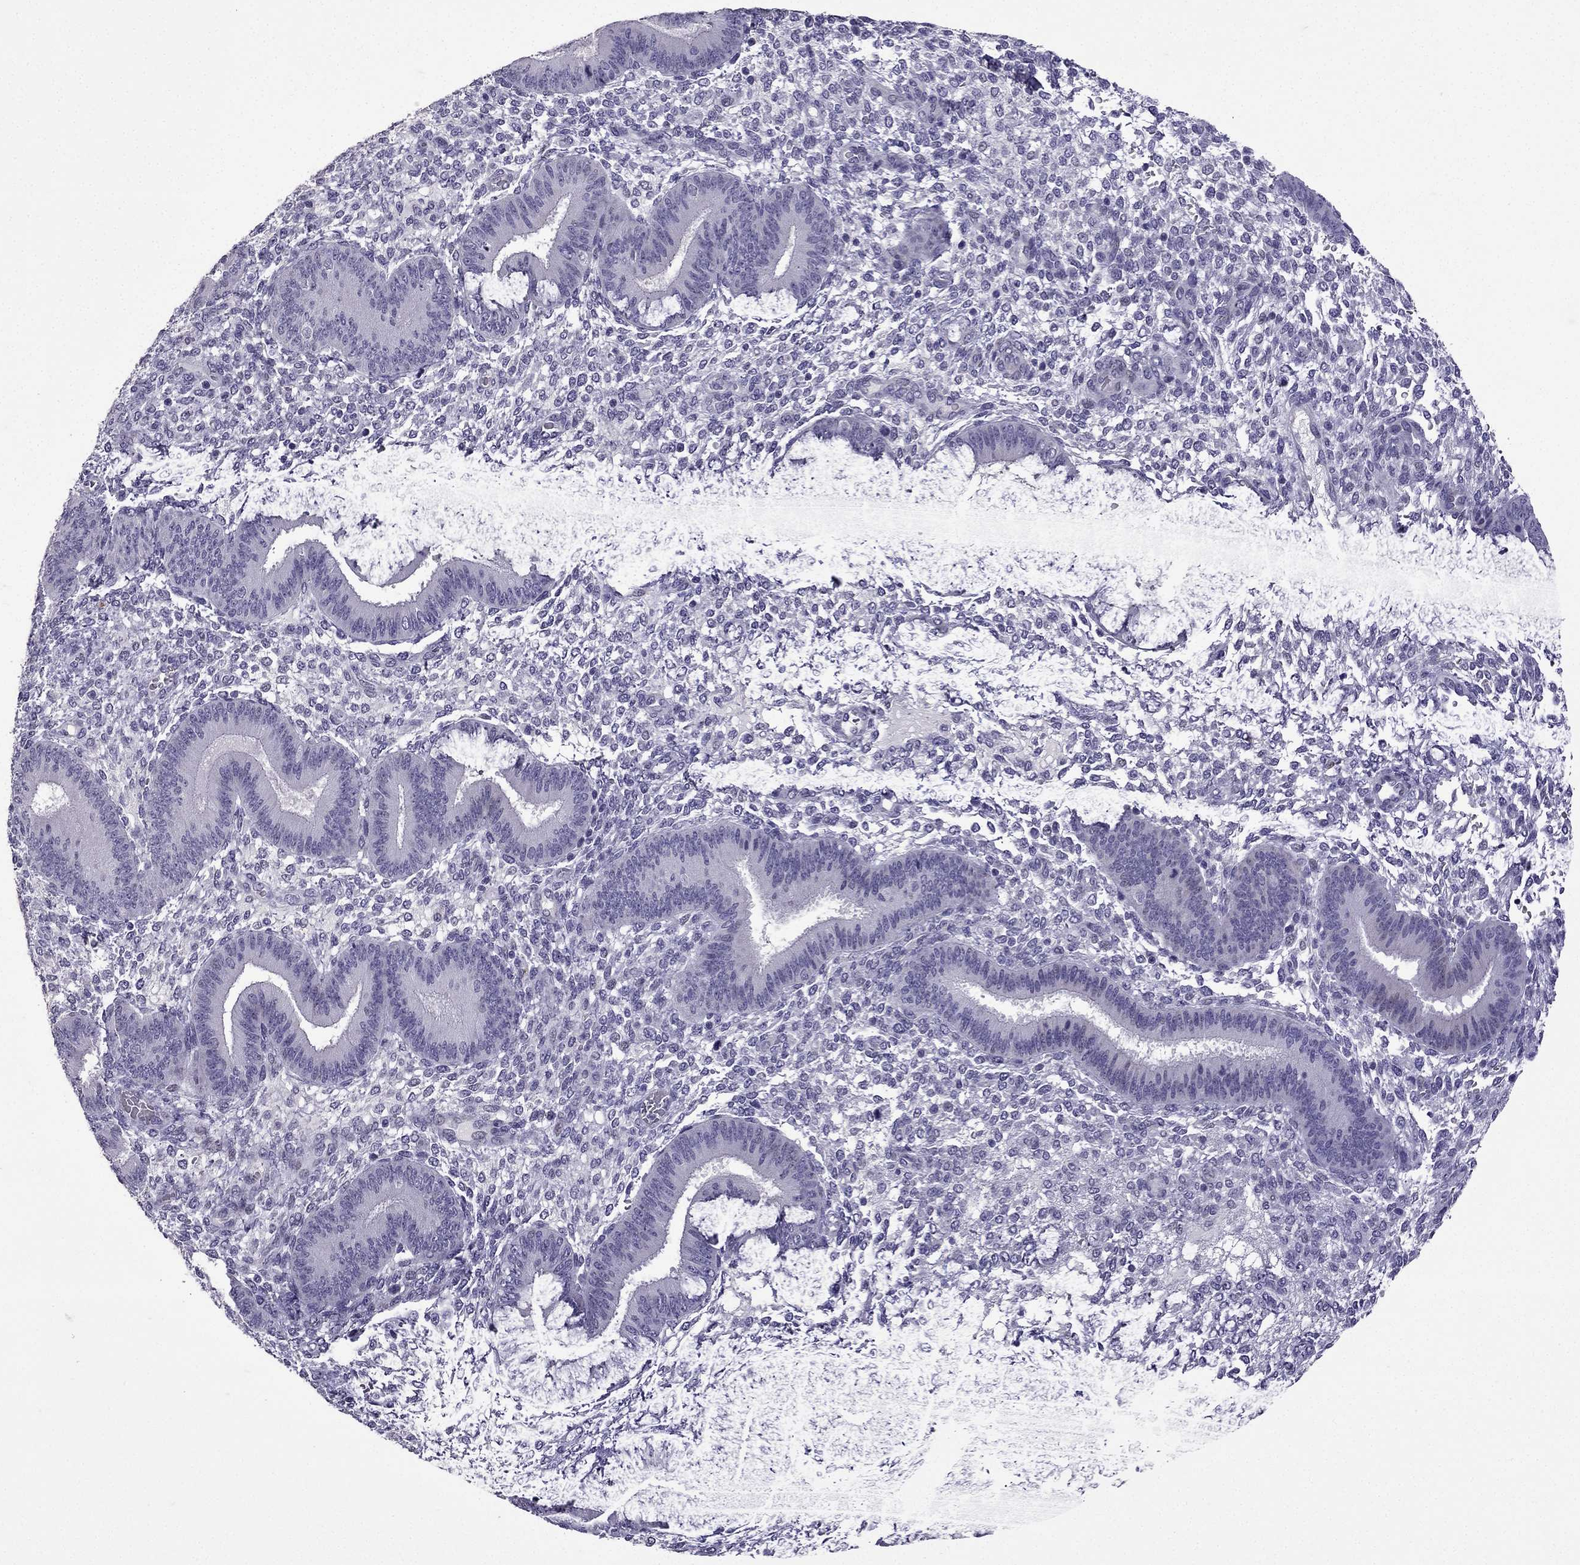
{"staining": {"intensity": "negative", "quantity": "none", "location": "none"}, "tissue": "endometrium", "cell_type": "Cells in endometrial stroma", "image_type": "normal", "snomed": [{"axis": "morphology", "description": "Normal tissue, NOS"}, {"axis": "topography", "description": "Endometrium"}], "caption": "Immunohistochemistry (IHC) image of benign endometrium: endometrium stained with DAB shows no significant protein staining in cells in endometrial stroma.", "gene": "TTN", "patient": {"sex": "female", "age": 39}}